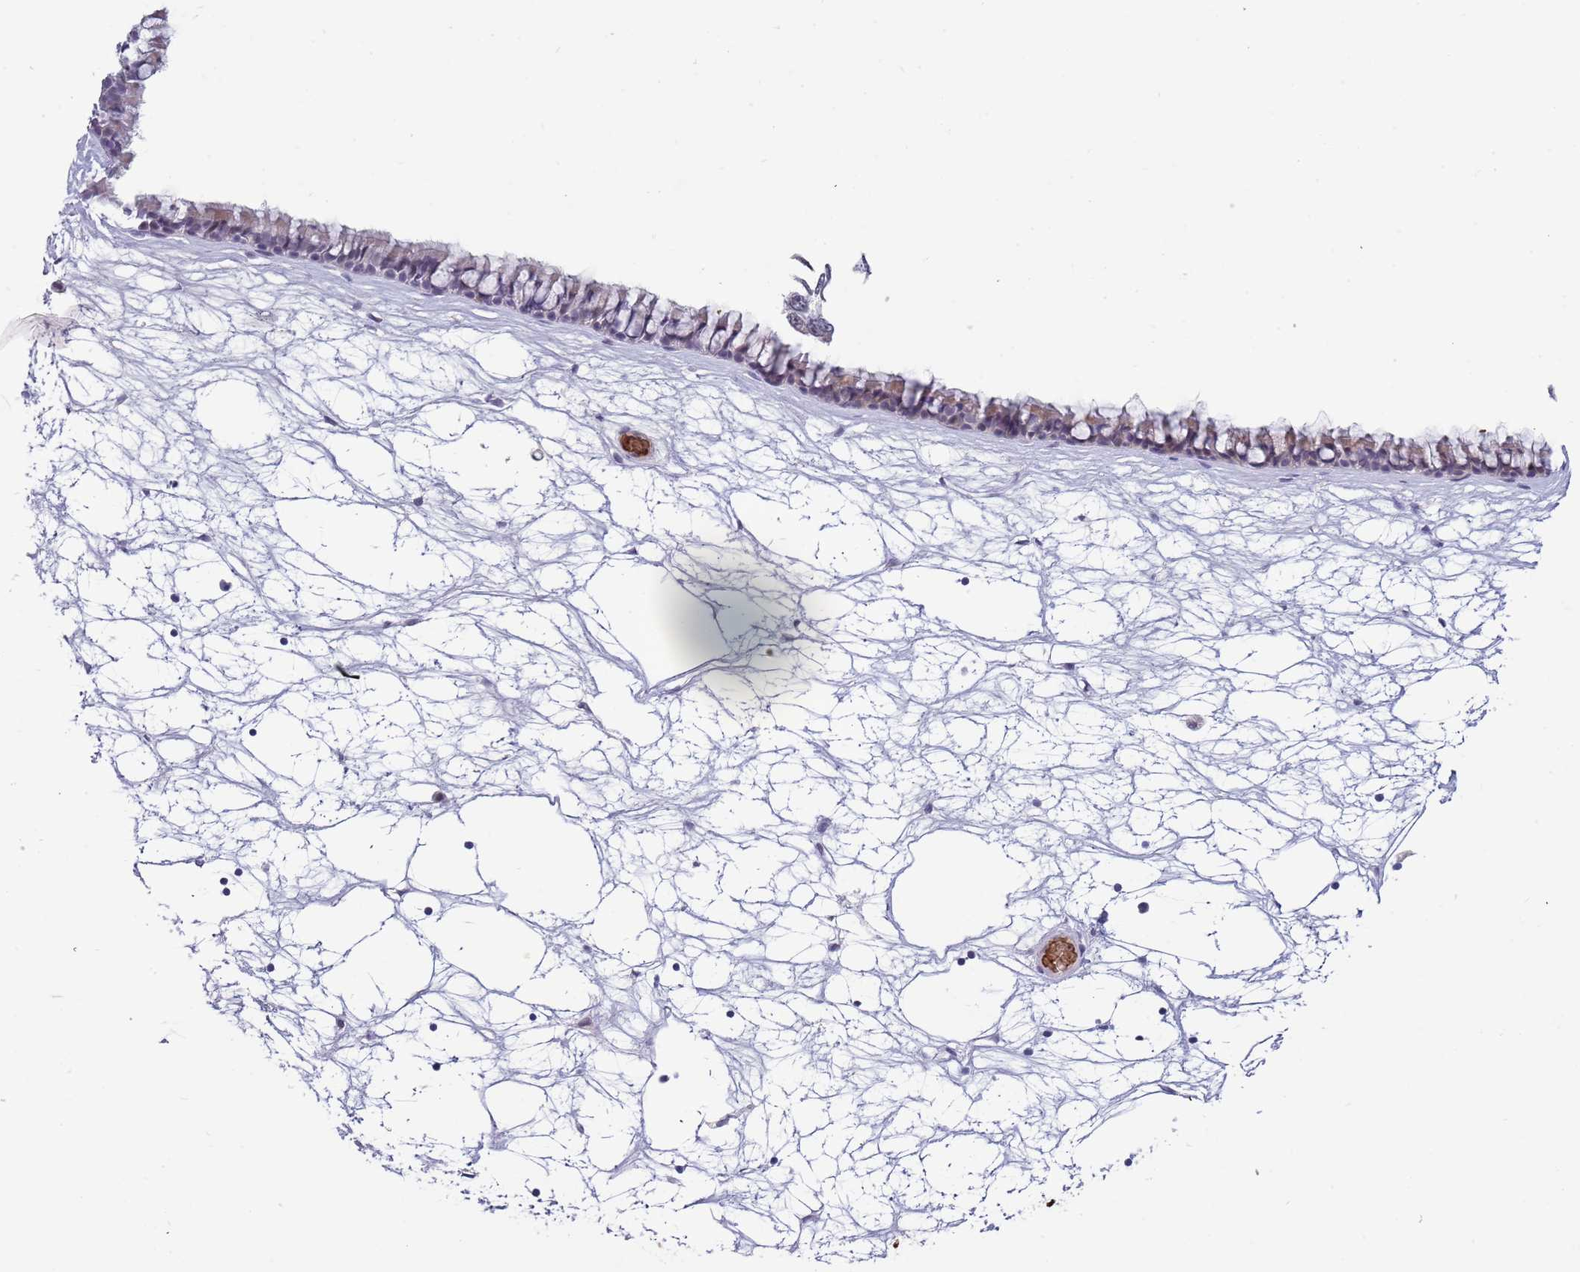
{"staining": {"intensity": "weak", "quantity": "<25%", "location": "cytoplasmic/membranous"}, "tissue": "nasopharynx", "cell_type": "Respiratory epithelial cells", "image_type": "normal", "snomed": [{"axis": "morphology", "description": "Normal tissue, NOS"}, {"axis": "topography", "description": "Nasopharynx"}], "caption": "IHC image of unremarkable human nasopharynx stained for a protein (brown), which shows no staining in respiratory epithelial cells. (Brightfield microscopy of DAB (3,3'-diaminobenzidine) immunohistochemistry (IHC) at high magnification).", "gene": "LYPD6B", "patient": {"sex": "male", "age": 64}}